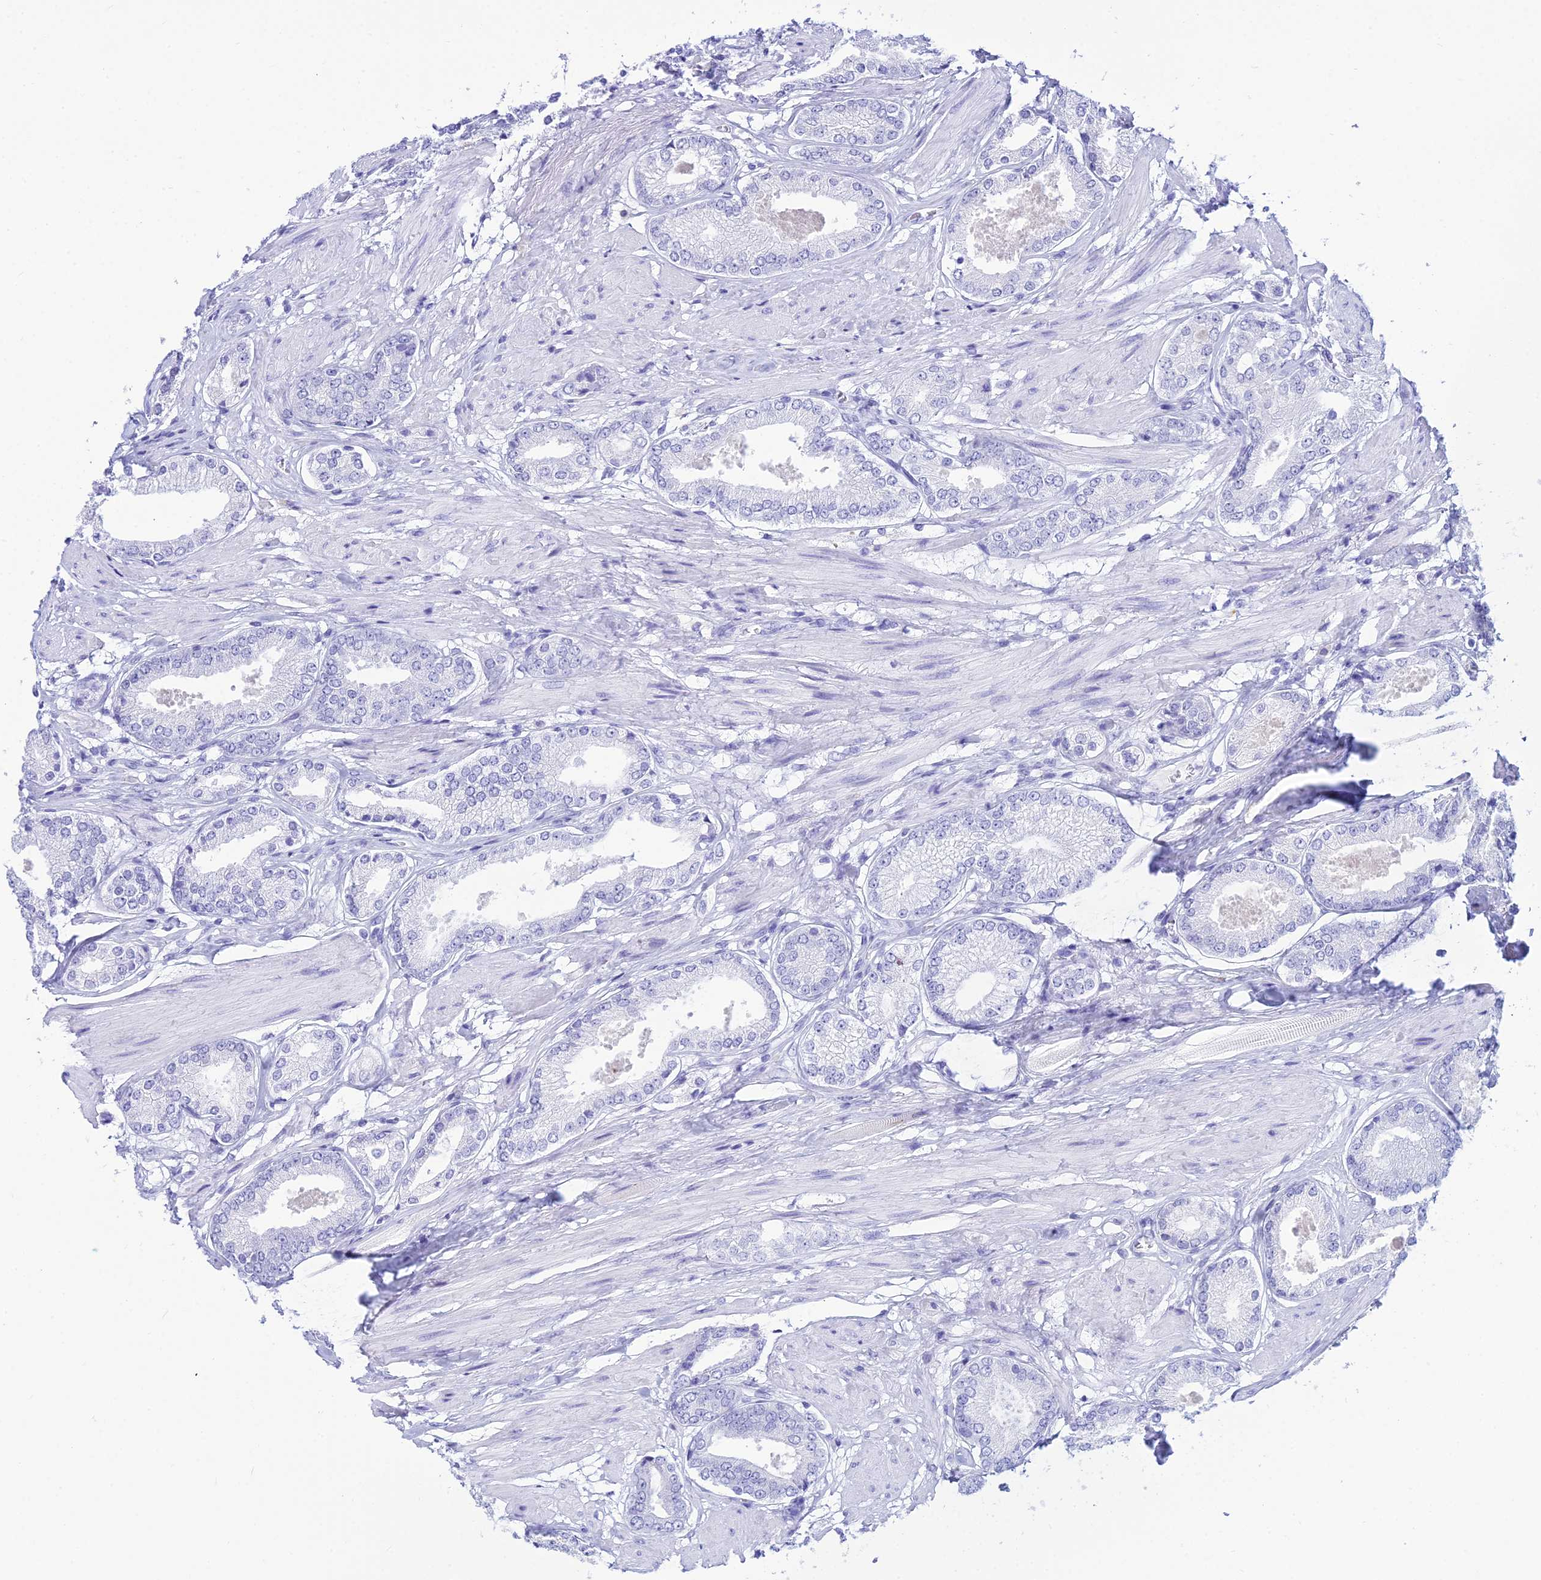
{"staining": {"intensity": "negative", "quantity": "none", "location": "none"}, "tissue": "prostate cancer", "cell_type": "Tumor cells", "image_type": "cancer", "snomed": [{"axis": "morphology", "description": "Adenocarcinoma, High grade"}, {"axis": "topography", "description": "Prostate and seminal vesicle, NOS"}], "caption": "Image shows no significant protein staining in tumor cells of prostate cancer (high-grade adenocarcinoma).", "gene": "ZNF442", "patient": {"sex": "male", "age": 64}}